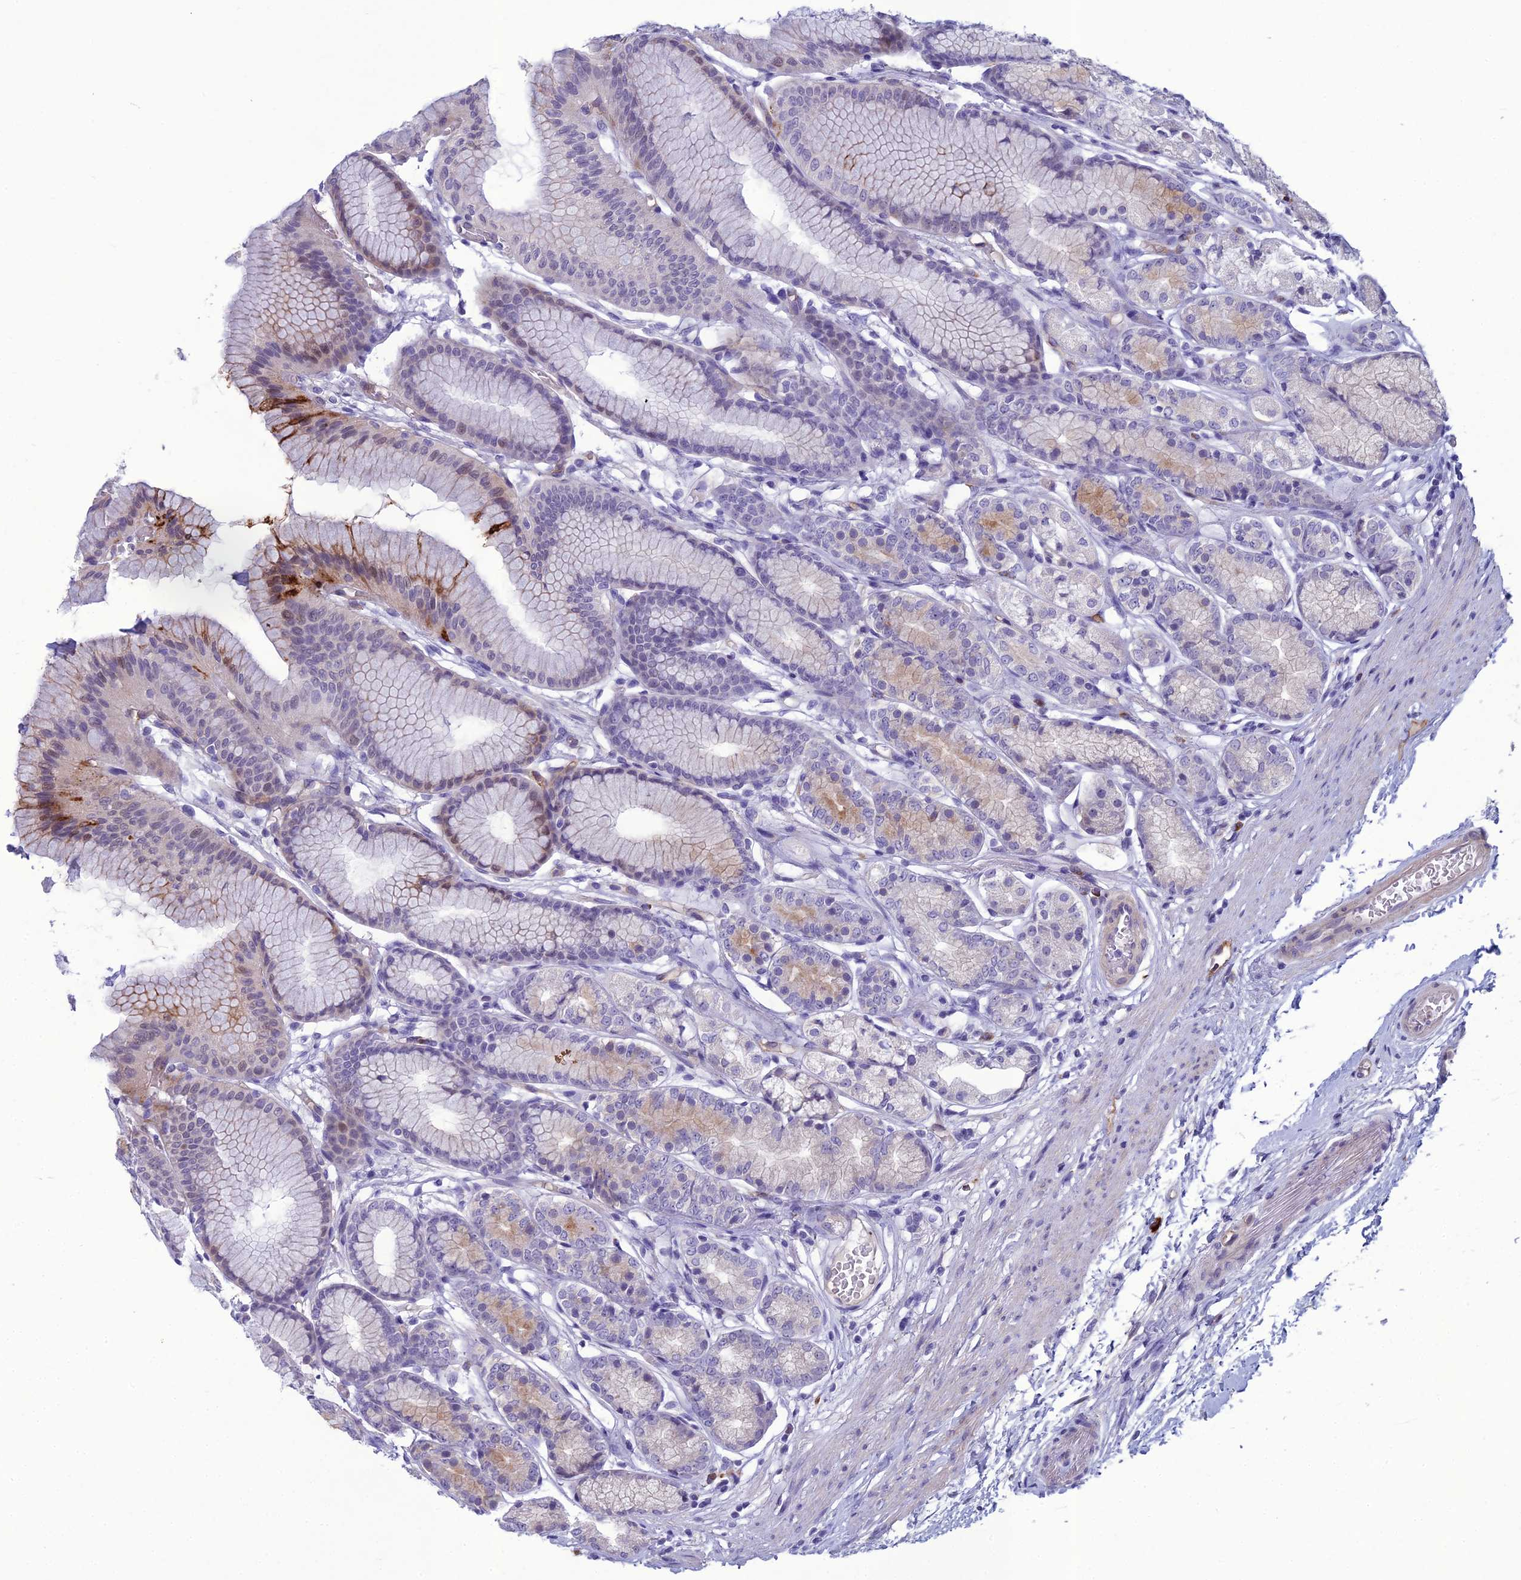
{"staining": {"intensity": "moderate", "quantity": "<25%", "location": "cytoplasmic/membranous"}, "tissue": "stomach", "cell_type": "Glandular cells", "image_type": "normal", "snomed": [{"axis": "morphology", "description": "Normal tissue, NOS"}, {"axis": "morphology", "description": "Adenocarcinoma, NOS"}, {"axis": "morphology", "description": "Adenocarcinoma, High grade"}, {"axis": "topography", "description": "Stomach, upper"}, {"axis": "topography", "description": "Stomach"}], "caption": "The image shows immunohistochemical staining of normal stomach. There is moderate cytoplasmic/membranous staining is present in approximately <25% of glandular cells.", "gene": "BBS7", "patient": {"sex": "female", "age": 65}}